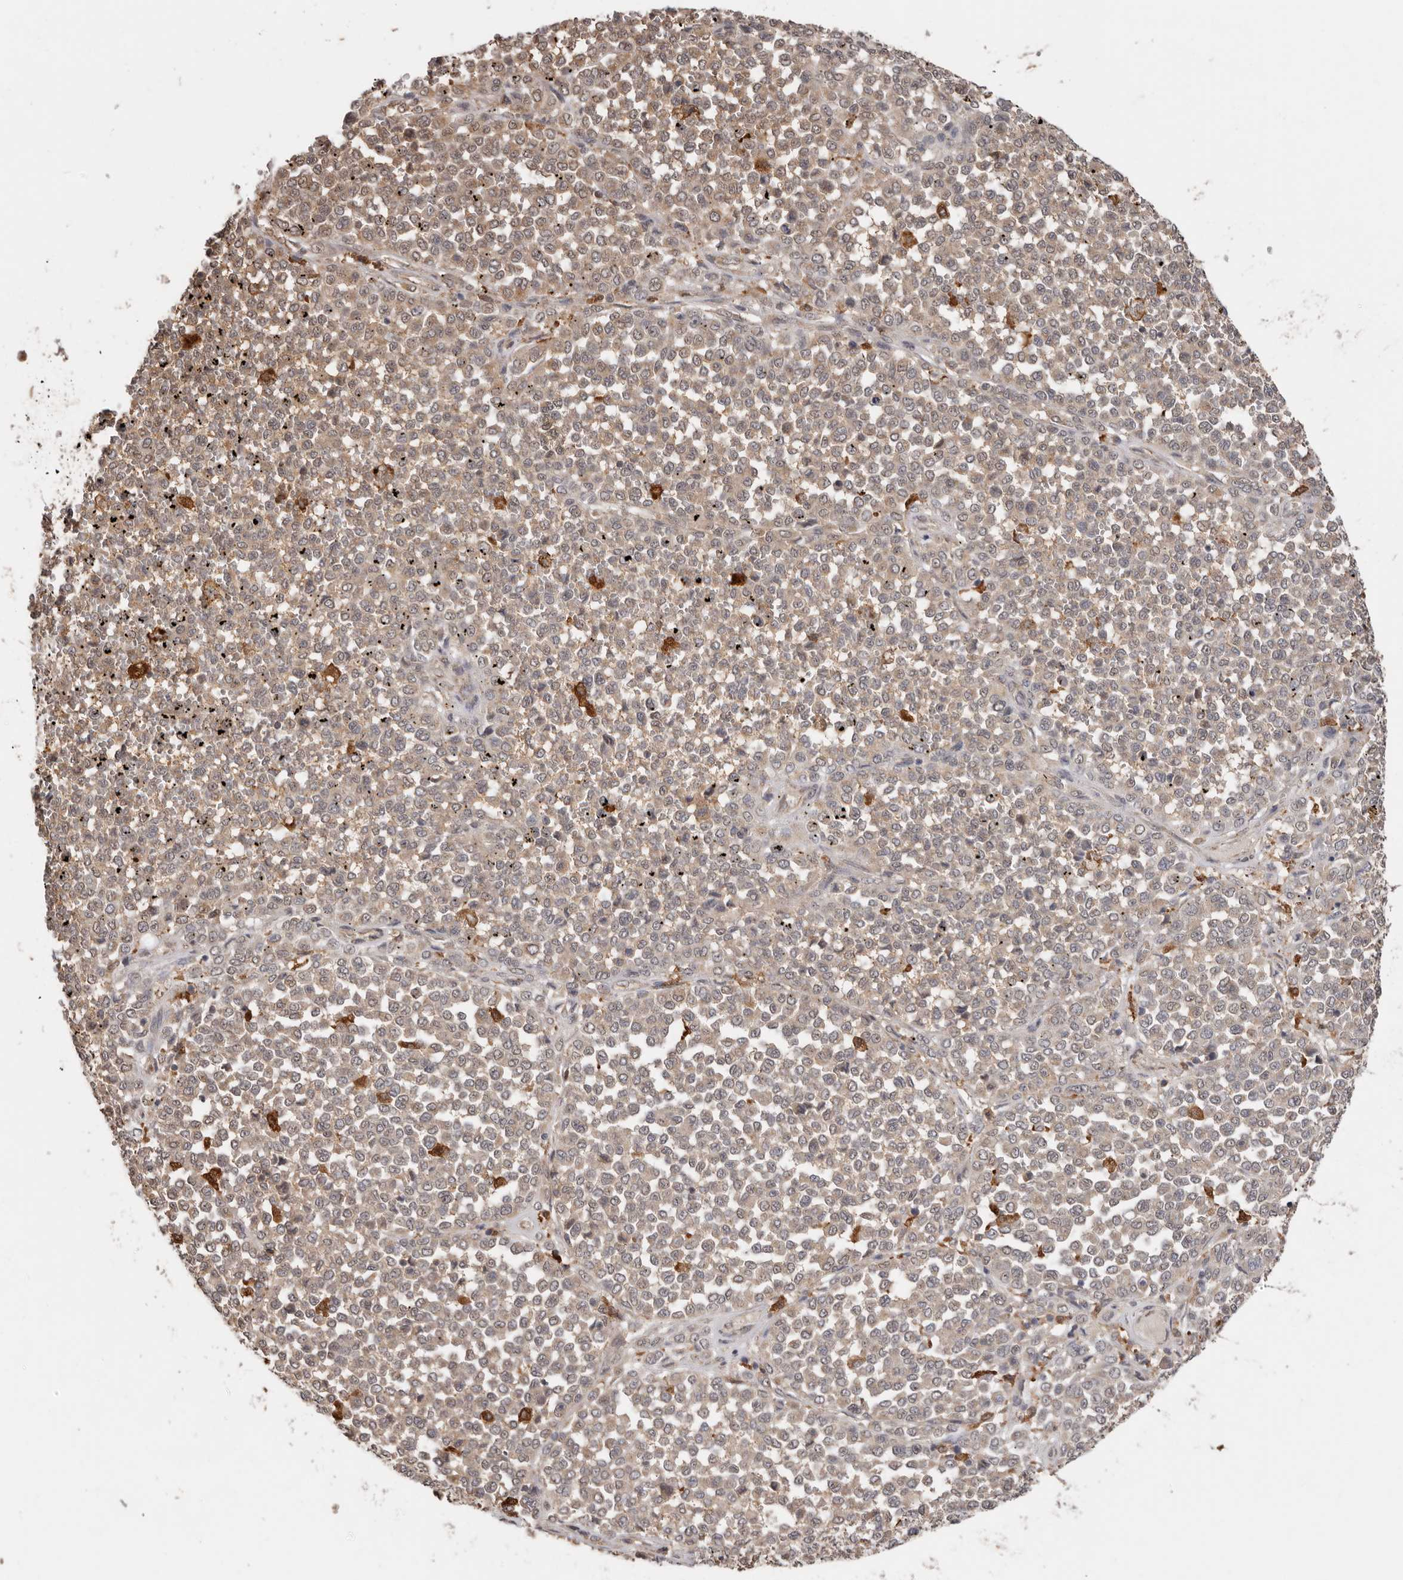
{"staining": {"intensity": "weak", "quantity": ">75%", "location": "cytoplasmic/membranous"}, "tissue": "melanoma", "cell_type": "Tumor cells", "image_type": "cancer", "snomed": [{"axis": "morphology", "description": "Malignant melanoma, Metastatic site"}, {"axis": "topography", "description": "Pancreas"}], "caption": "A brown stain labels weak cytoplasmic/membranous staining of a protein in melanoma tumor cells.", "gene": "RSPO2", "patient": {"sex": "female", "age": 30}}